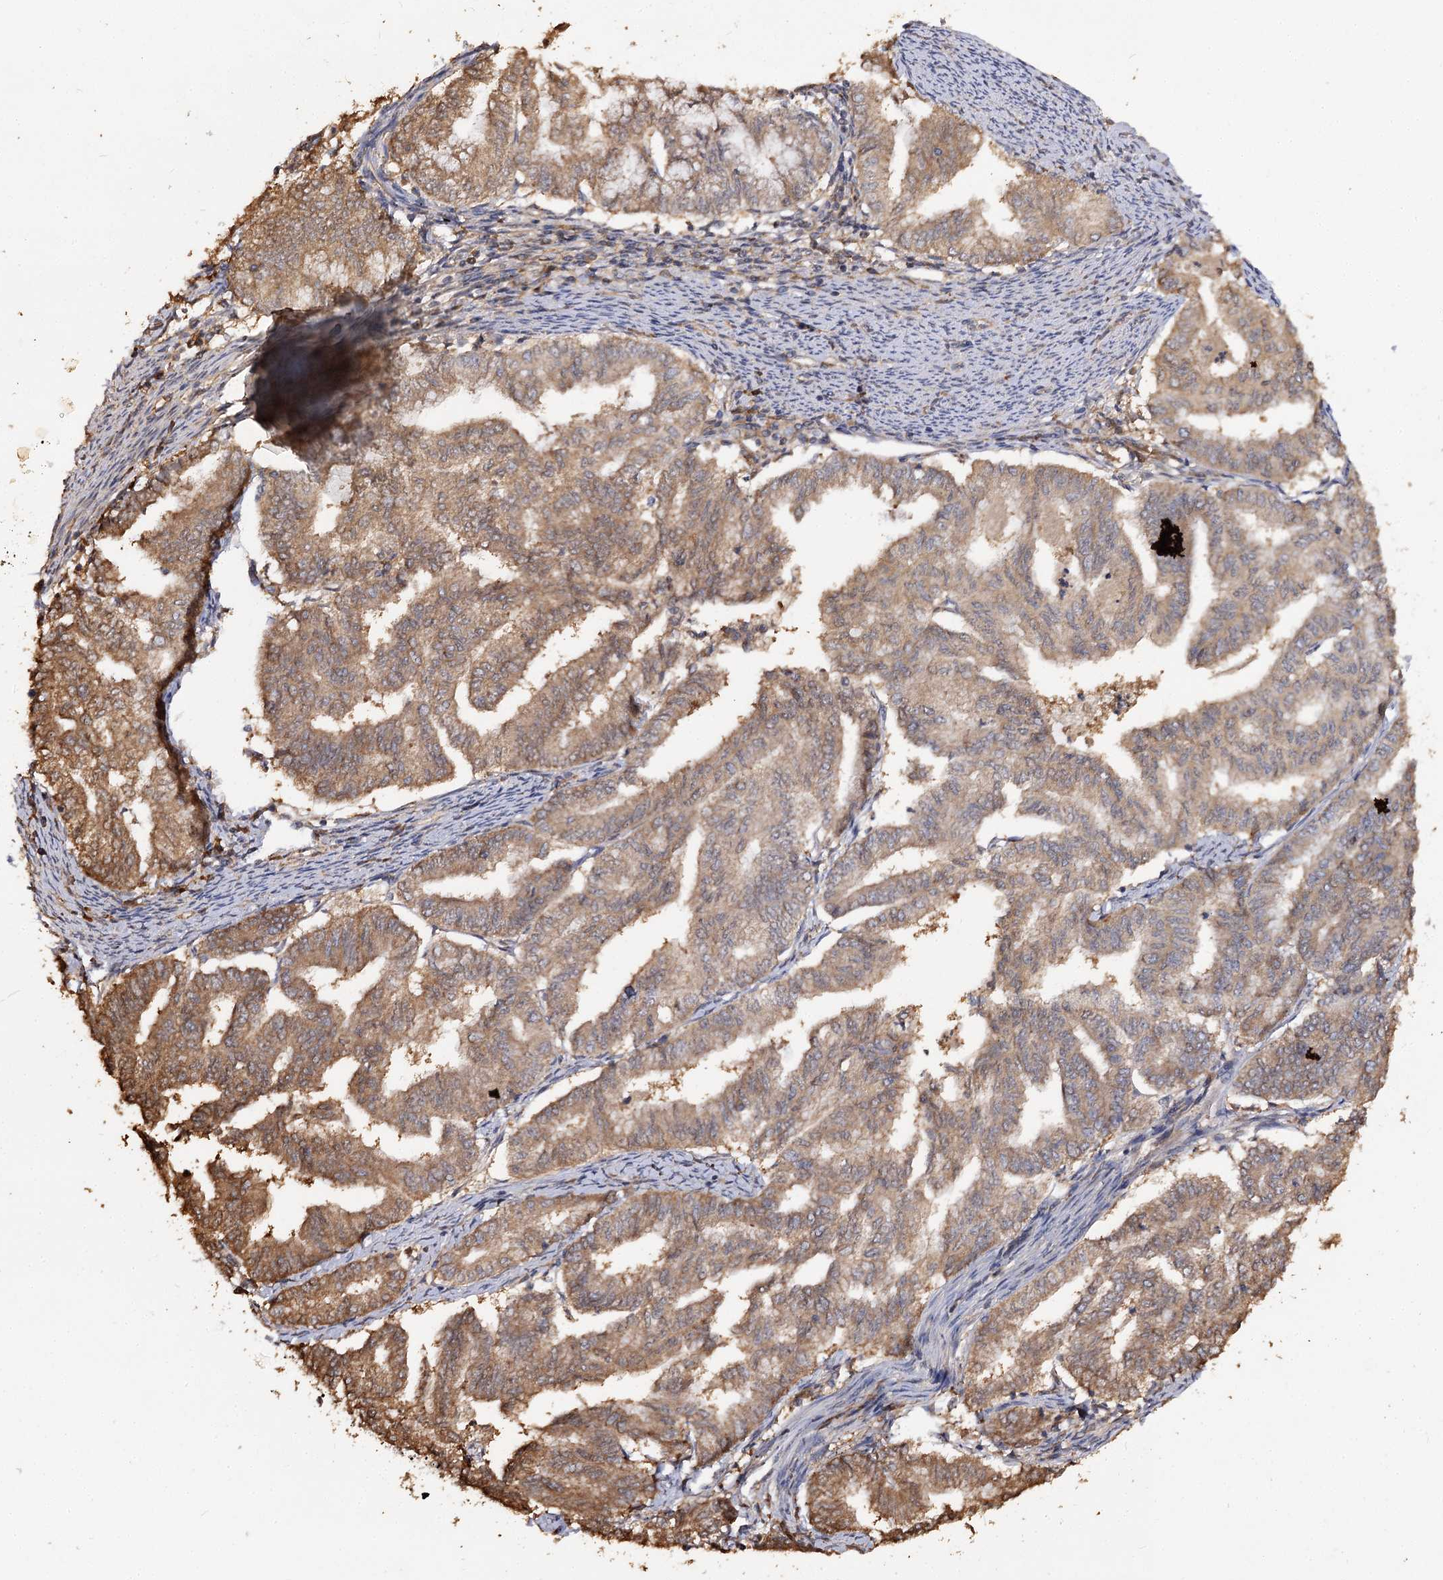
{"staining": {"intensity": "moderate", "quantity": ">75%", "location": "cytoplasmic/membranous"}, "tissue": "endometrial cancer", "cell_type": "Tumor cells", "image_type": "cancer", "snomed": [{"axis": "morphology", "description": "Adenocarcinoma, NOS"}, {"axis": "topography", "description": "Endometrium"}], "caption": "High-power microscopy captured an immunohistochemistry histopathology image of endometrial cancer (adenocarcinoma), revealing moderate cytoplasmic/membranous positivity in about >75% of tumor cells.", "gene": "ARL13A", "patient": {"sex": "female", "age": 79}}